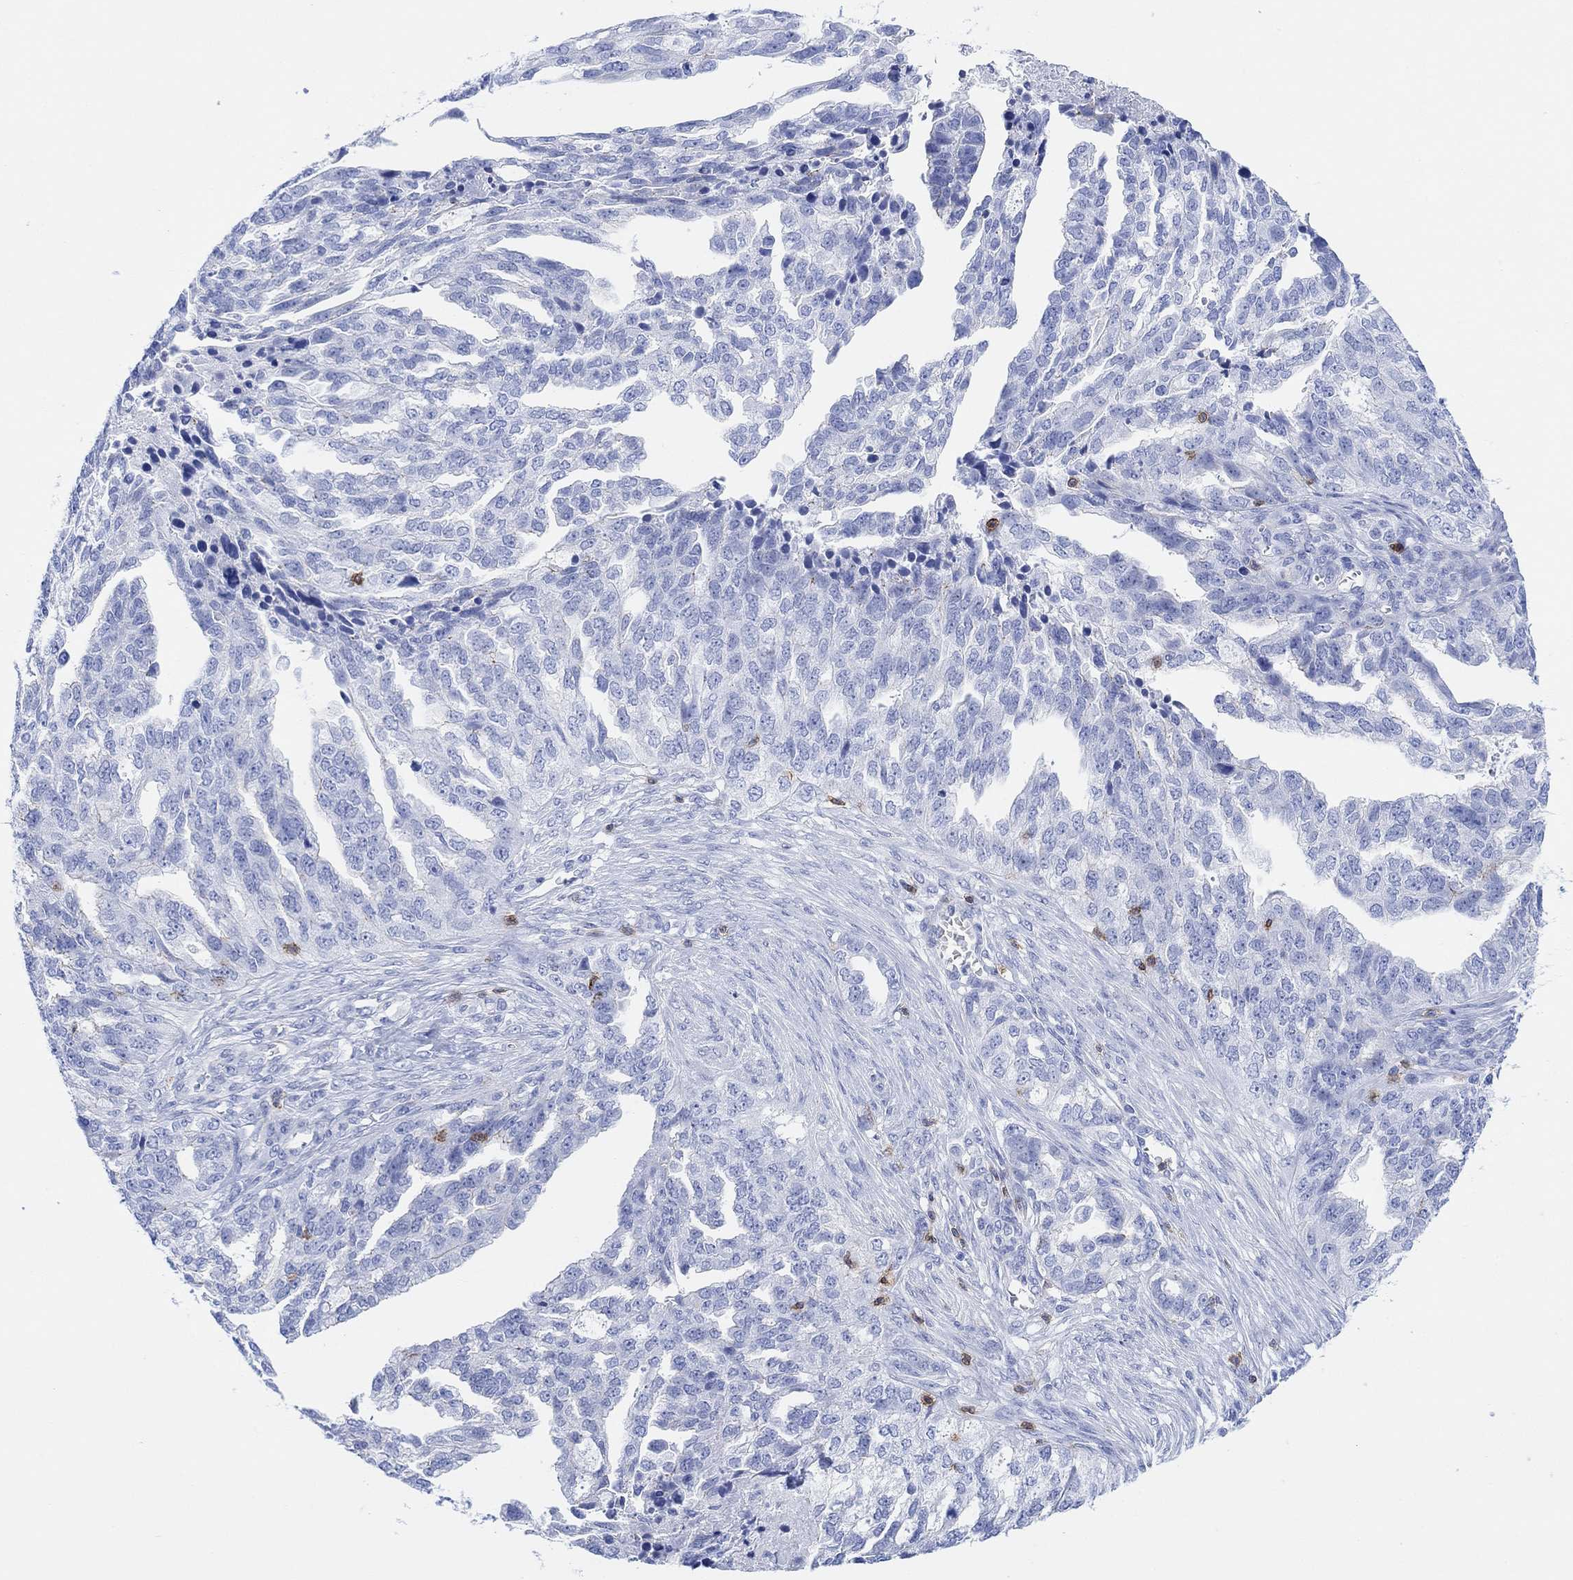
{"staining": {"intensity": "negative", "quantity": "none", "location": "none"}, "tissue": "ovarian cancer", "cell_type": "Tumor cells", "image_type": "cancer", "snomed": [{"axis": "morphology", "description": "Cystadenocarcinoma, serous, NOS"}, {"axis": "topography", "description": "Ovary"}], "caption": "The image displays no staining of tumor cells in ovarian cancer (serous cystadenocarcinoma).", "gene": "GPR65", "patient": {"sex": "female", "age": 51}}